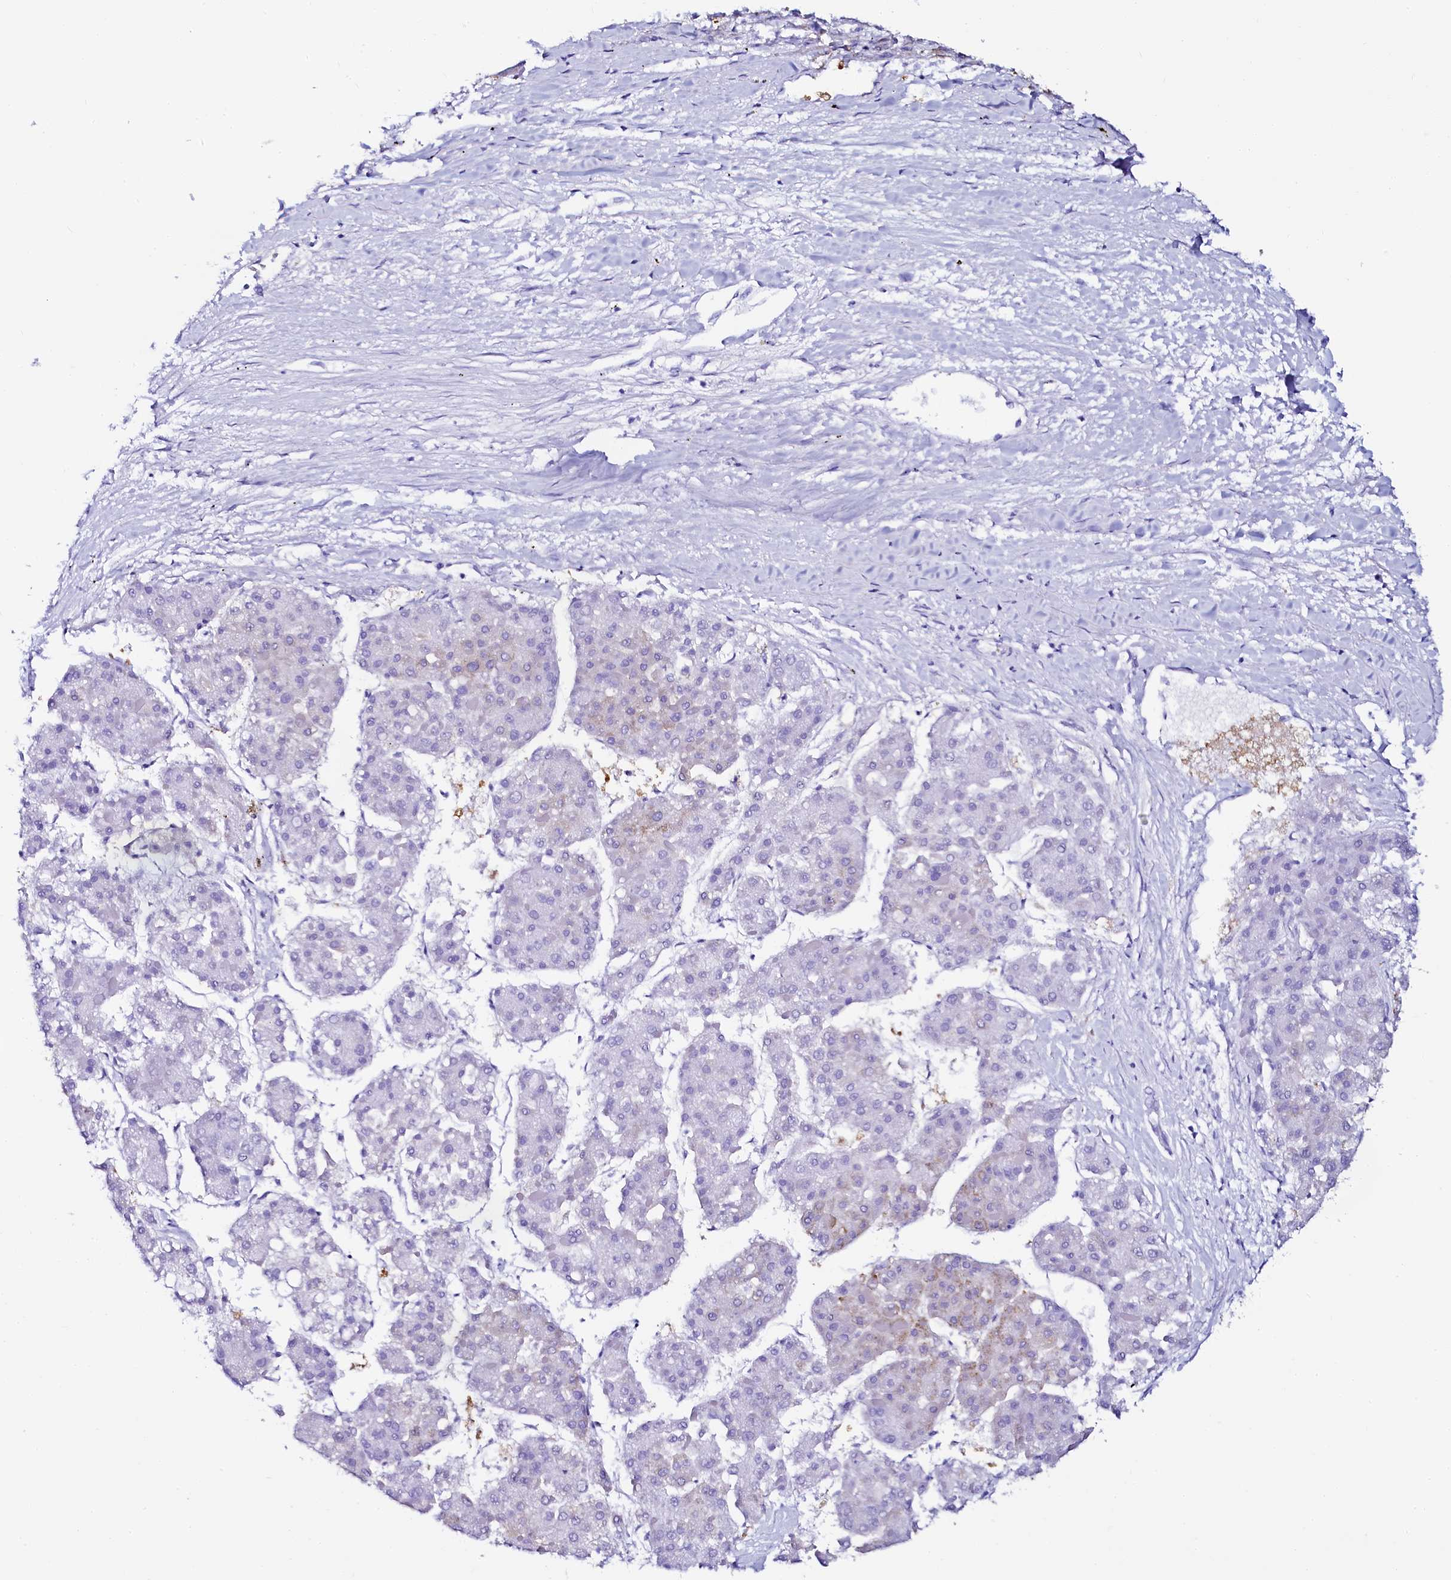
{"staining": {"intensity": "negative", "quantity": "none", "location": "none"}, "tissue": "liver cancer", "cell_type": "Tumor cells", "image_type": "cancer", "snomed": [{"axis": "morphology", "description": "Carcinoma, Hepatocellular, NOS"}, {"axis": "topography", "description": "Liver"}], "caption": "This is an immunohistochemistry (IHC) histopathology image of hepatocellular carcinoma (liver). There is no expression in tumor cells.", "gene": "SORD", "patient": {"sex": "female", "age": 73}}